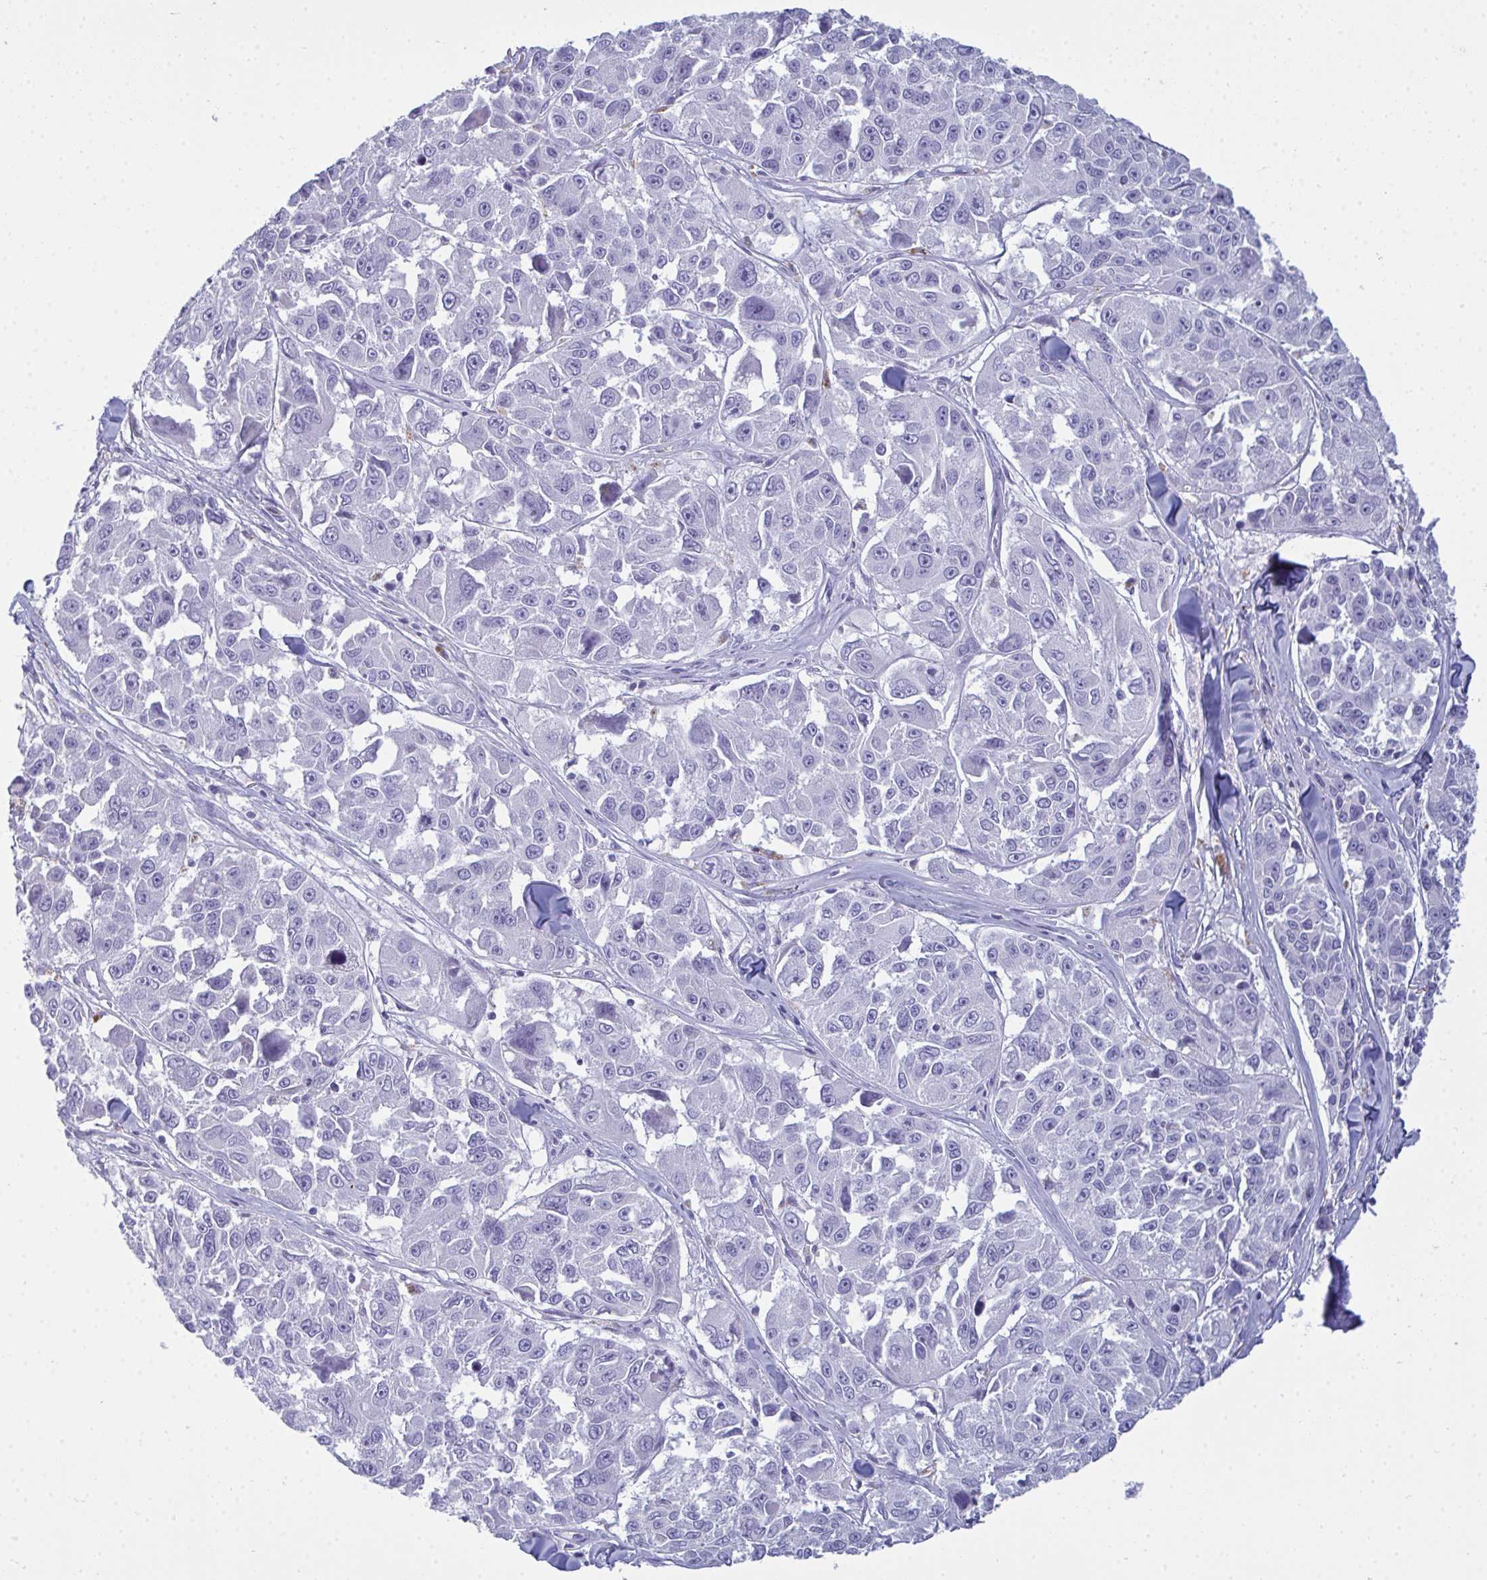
{"staining": {"intensity": "negative", "quantity": "none", "location": "none"}, "tissue": "melanoma", "cell_type": "Tumor cells", "image_type": "cancer", "snomed": [{"axis": "morphology", "description": "Malignant melanoma, NOS"}, {"axis": "topography", "description": "Skin"}], "caption": "The image displays no significant expression in tumor cells of melanoma. Nuclei are stained in blue.", "gene": "SERPINB10", "patient": {"sex": "female", "age": 66}}